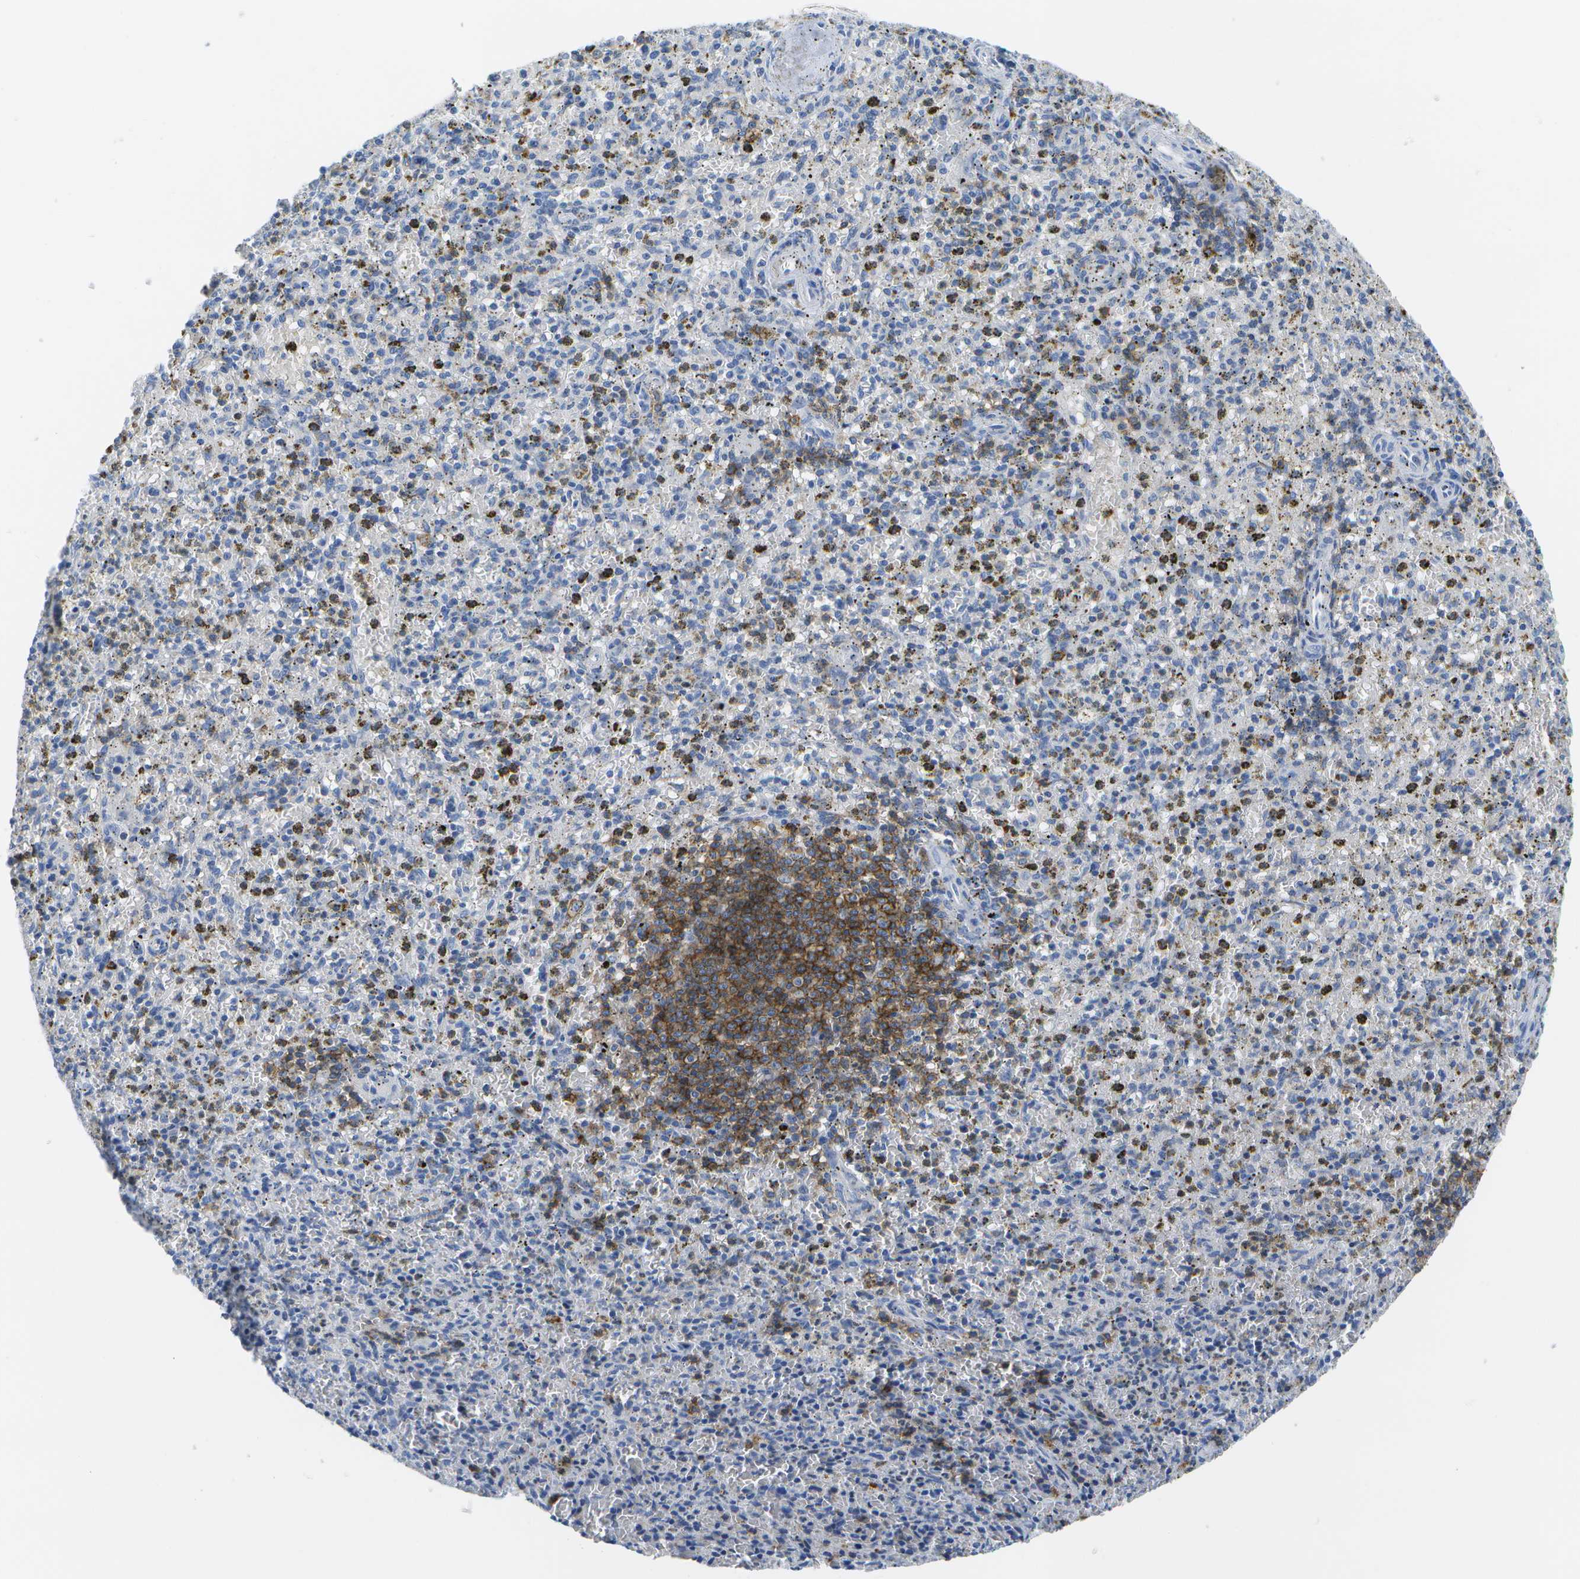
{"staining": {"intensity": "moderate", "quantity": "<25%", "location": "cytoplasmic/membranous"}, "tissue": "spleen", "cell_type": "Cells in red pulp", "image_type": "normal", "snomed": [{"axis": "morphology", "description": "Normal tissue, NOS"}, {"axis": "topography", "description": "Spleen"}], "caption": "Immunohistochemical staining of benign spleen demonstrates low levels of moderate cytoplasmic/membranous positivity in approximately <25% of cells in red pulp.", "gene": "MS4A1", "patient": {"sex": "male", "age": 72}}